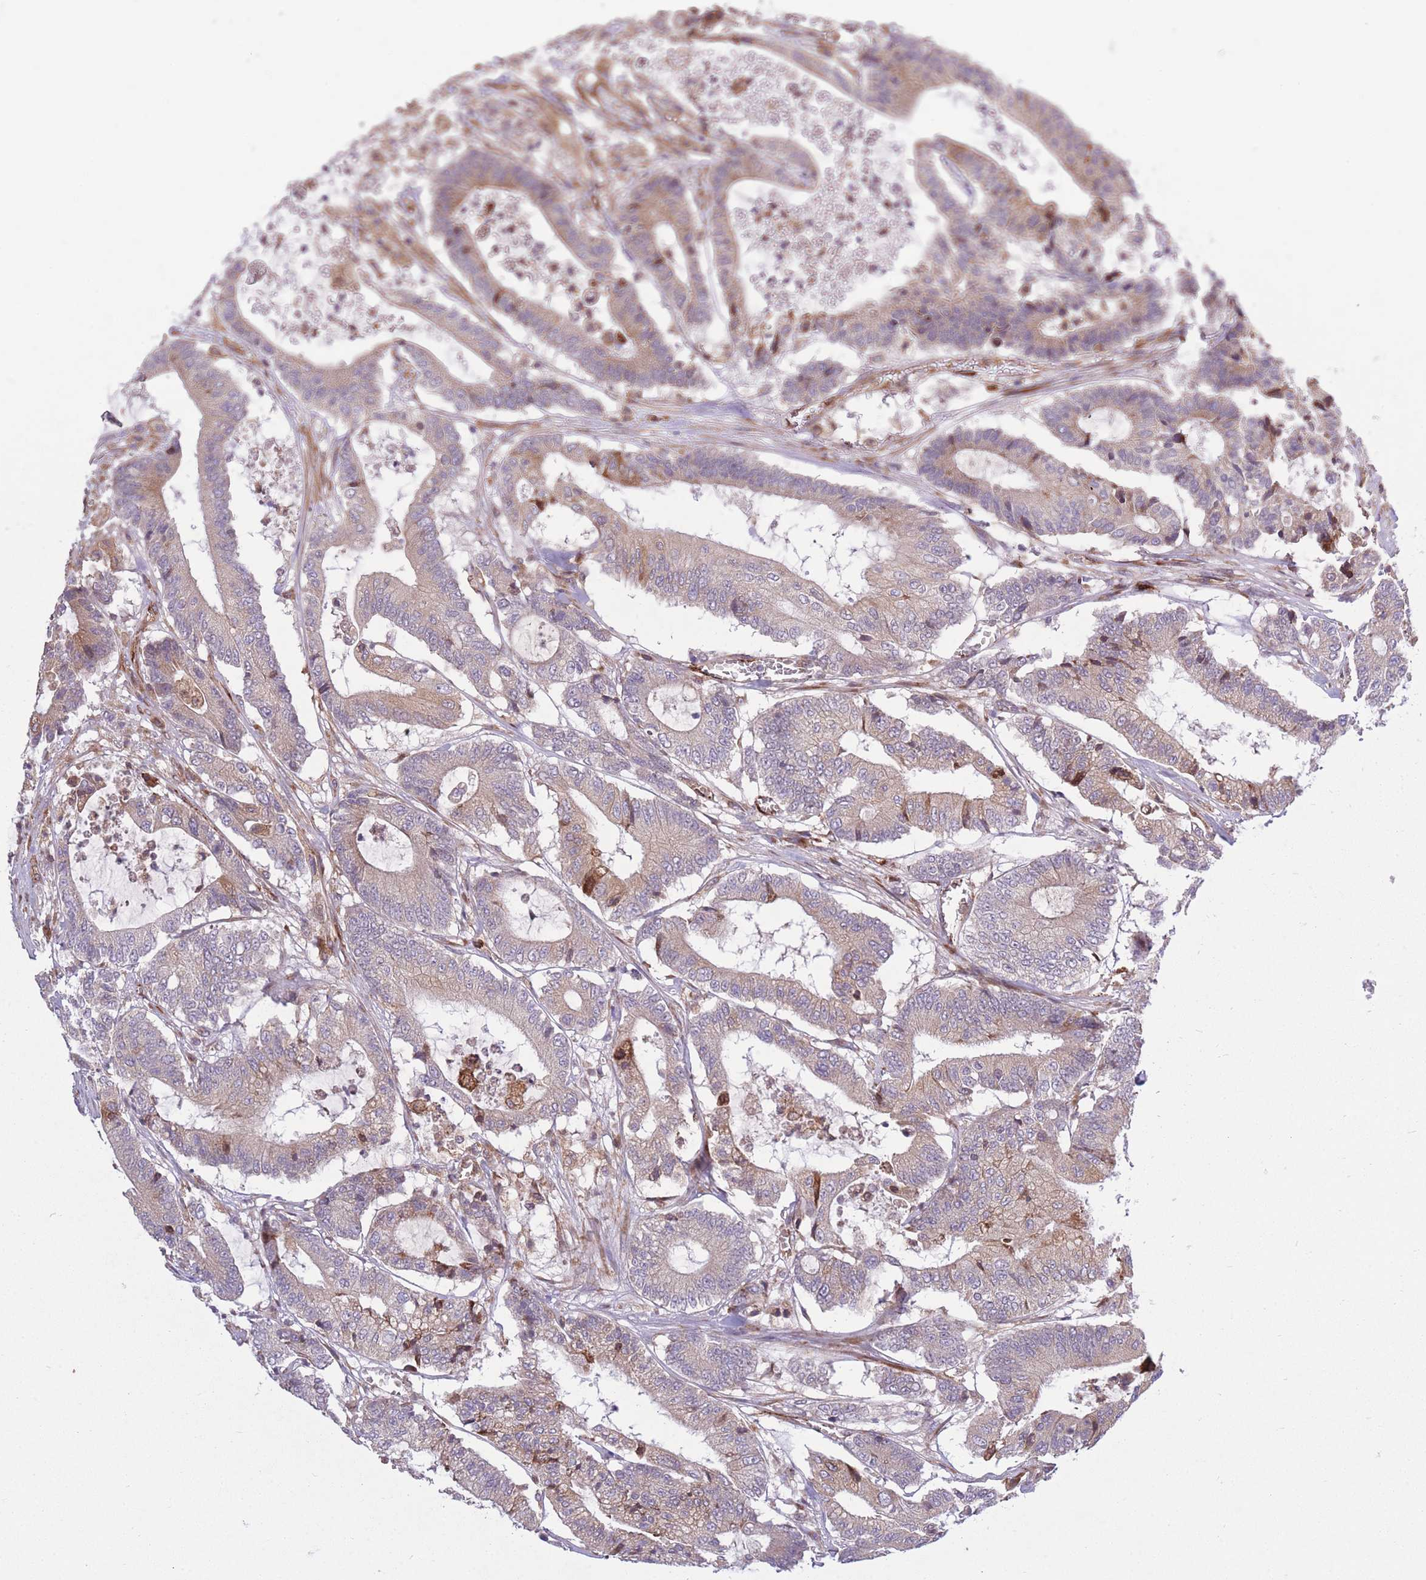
{"staining": {"intensity": "weak", "quantity": "25%-75%", "location": "cytoplasmic/membranous"}, "tissue": "colorectal cancer", "cell_type": "Tumor cells", "image_type": "cancer", "snomed": [{"axis": "morphology", "description": "Adenocarcinoma, NOS"}, {"axis": "topography", "description": "Colon"}], "caption": "Tumor cells demonstrate weak cytoplasmic/membranous positivity in approximately 25%-75% of cells in colorectal adenocarcinoma.", "gene": "CISH", "patient": {"sex": "female", "age": 84}}